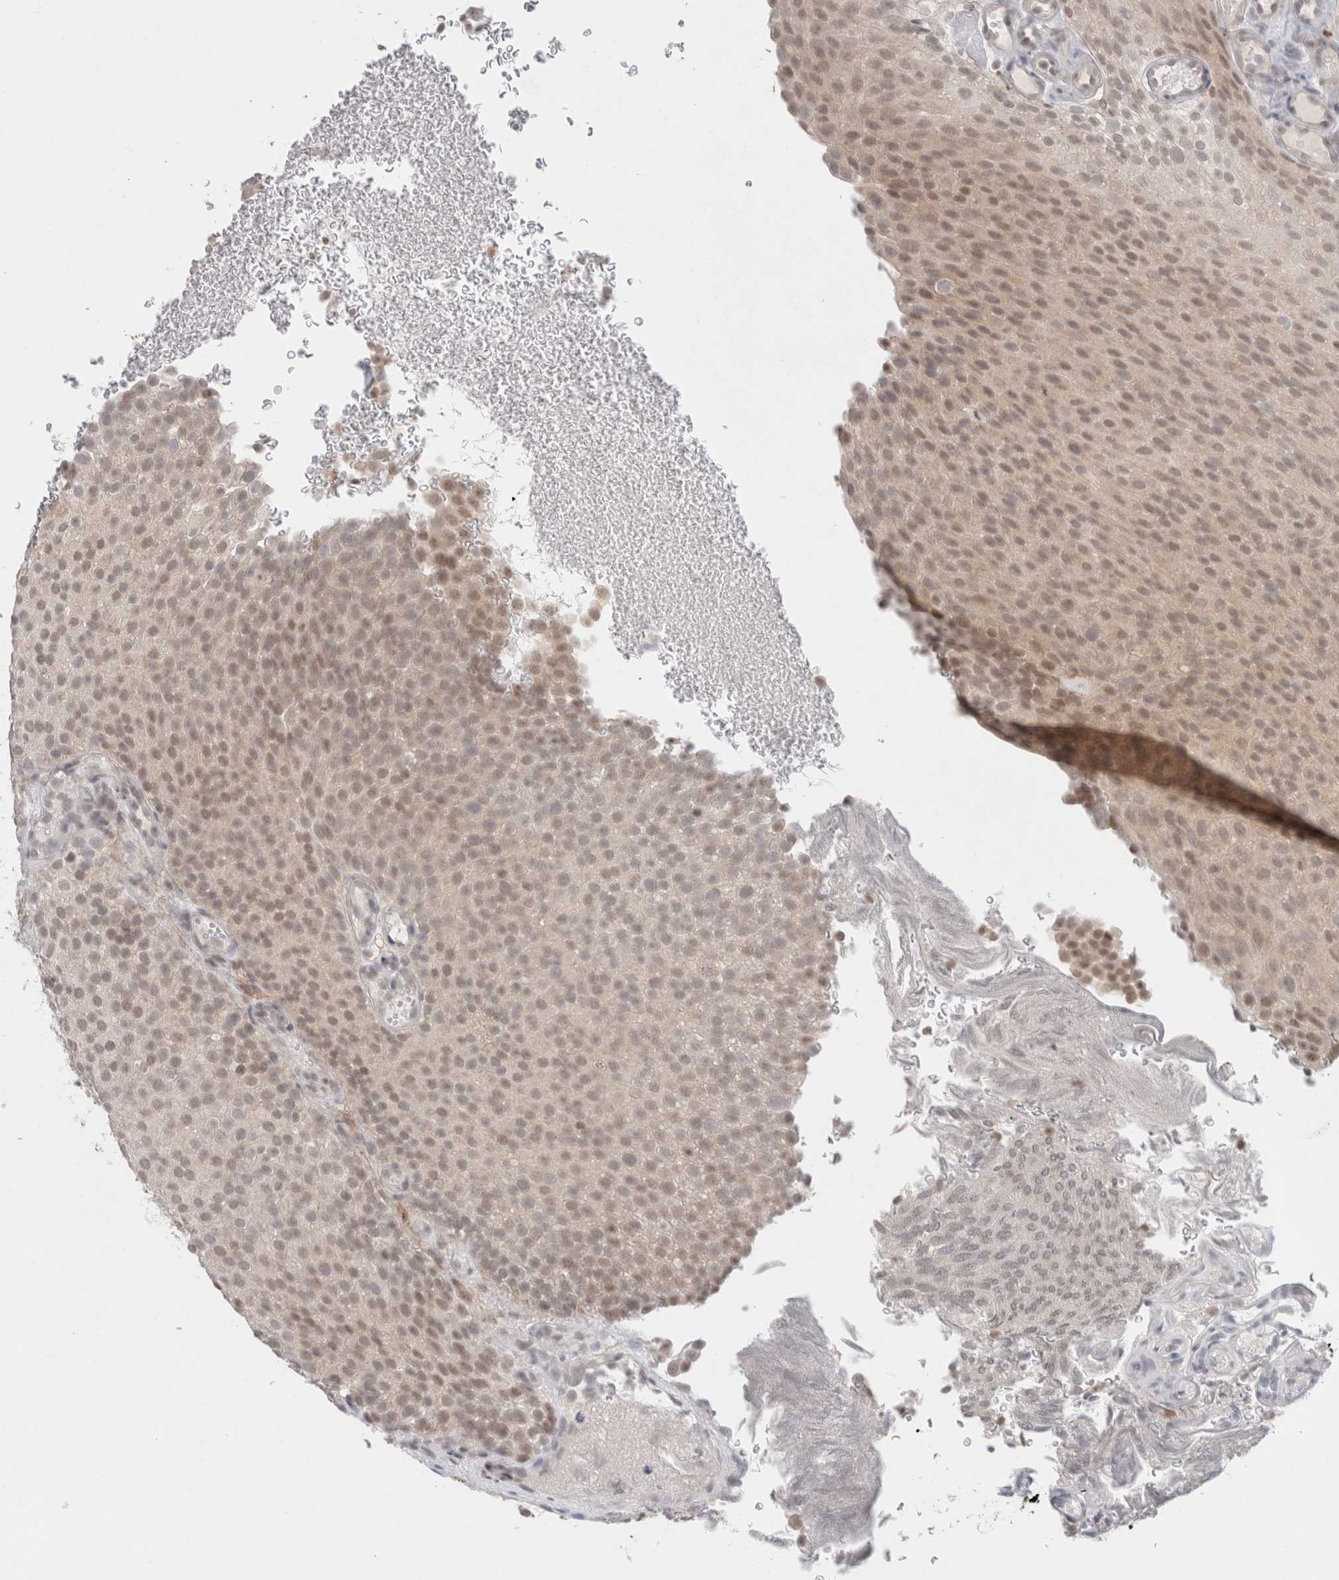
{"staining": {"intensity": "weak", "quantity": "25%-75%", "location": "nuclear"}, "tissue": "urothelial cancer", "cell_type": "Tumor cells", "image_type": "cancer", "snomed": [{"axis": "morphology", "description": "Urothelial carcinoma, Low grade"}, {"axis": "topography", "description": "Urinary bladder"}], "caption": "Protein staining exhibits weak nuclear expression in about 25%-75% of tumor cells in low-grade urothelial carcinoma.", "gene": "FBXO42", "patient": {"sex": "male", "age": 78}}